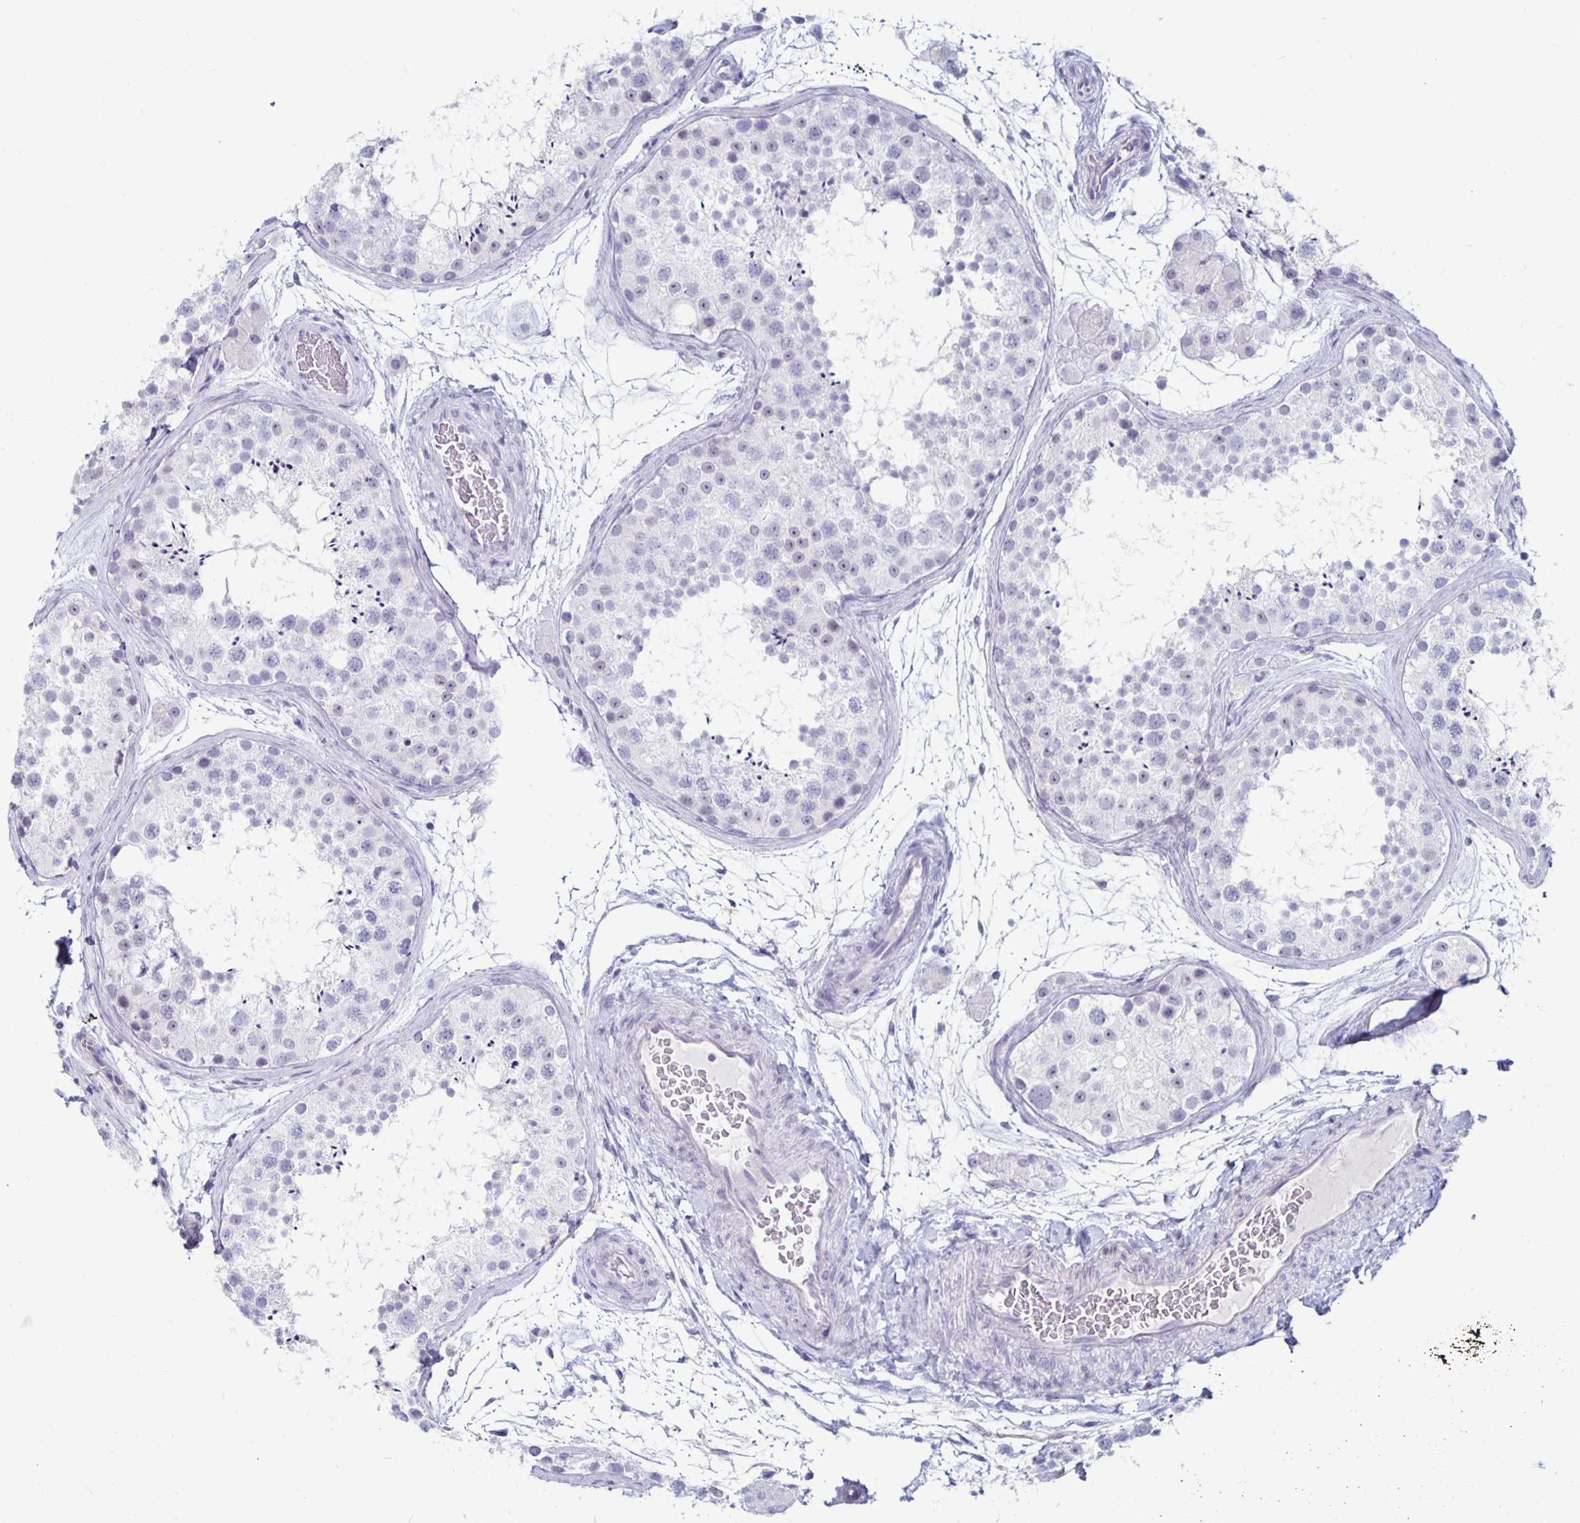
{"staining": {"intensity": "negative", "quantity": "none", "location": "none"}, "tissue": "testis", "cell_type": "Cells in seminiferous ducts", "image_type": "normal", "snomed": [{"axis": "morphology", "description": "Normal tissue, NOS"}, {"axis": "topography", "description": "Testis"}], "caption": "Immunohistochemistry (IHC) image of unremarkable testis: testis stained with DAB exhibits no significant protein positivity in cells in seminiferous ducts. The staining was performed using DAB (3,3'-diaminobenzidine) to visualize the protein expression in brown, while the nuclei were stained in blue with hematoxylin (Magnification: 20x).", "gene": "KCNQ2", "patient": {"sex": "male", "age": 41}}